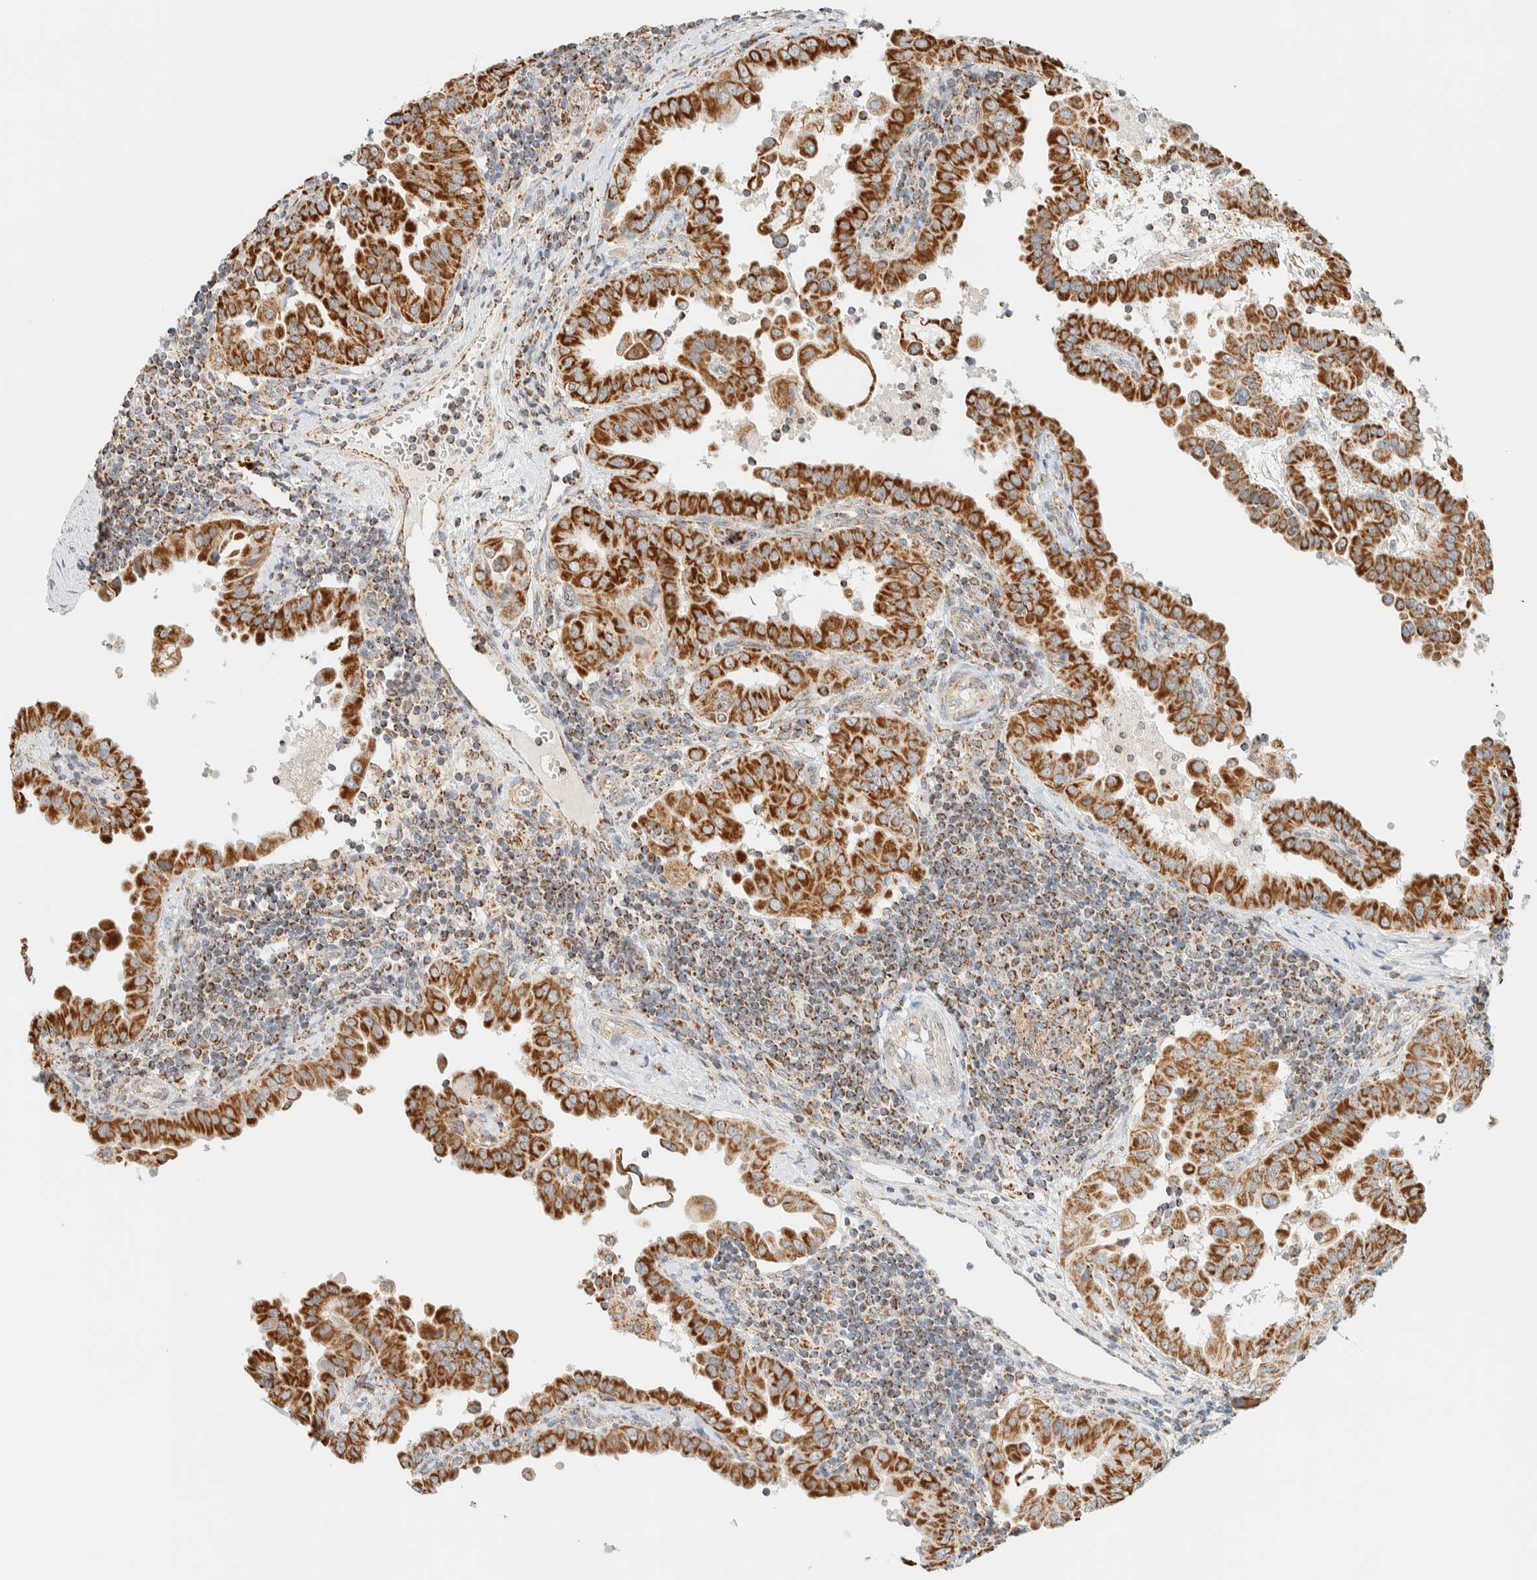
{"staining": {"intensity": "strong", "quantity": ">75%", "location": "cytoplasmic/membranous"}, "tissue": "thyroid cancer", "cell_type": "Tumor cells", "image_type": "cancer", "snomed": [{"axis": "morphology", "description": "Papillary adenocarcinoma, NOS"}, {"axis": "topography", "description": "Thyroid gland"}], "caption": "Human thyroid papillary adenocarcinoma stained with a protein marker reveals strong staining in tumor cells.", "gene": "KIFAP3", "patient": {"sex": "male", "age": 33}}